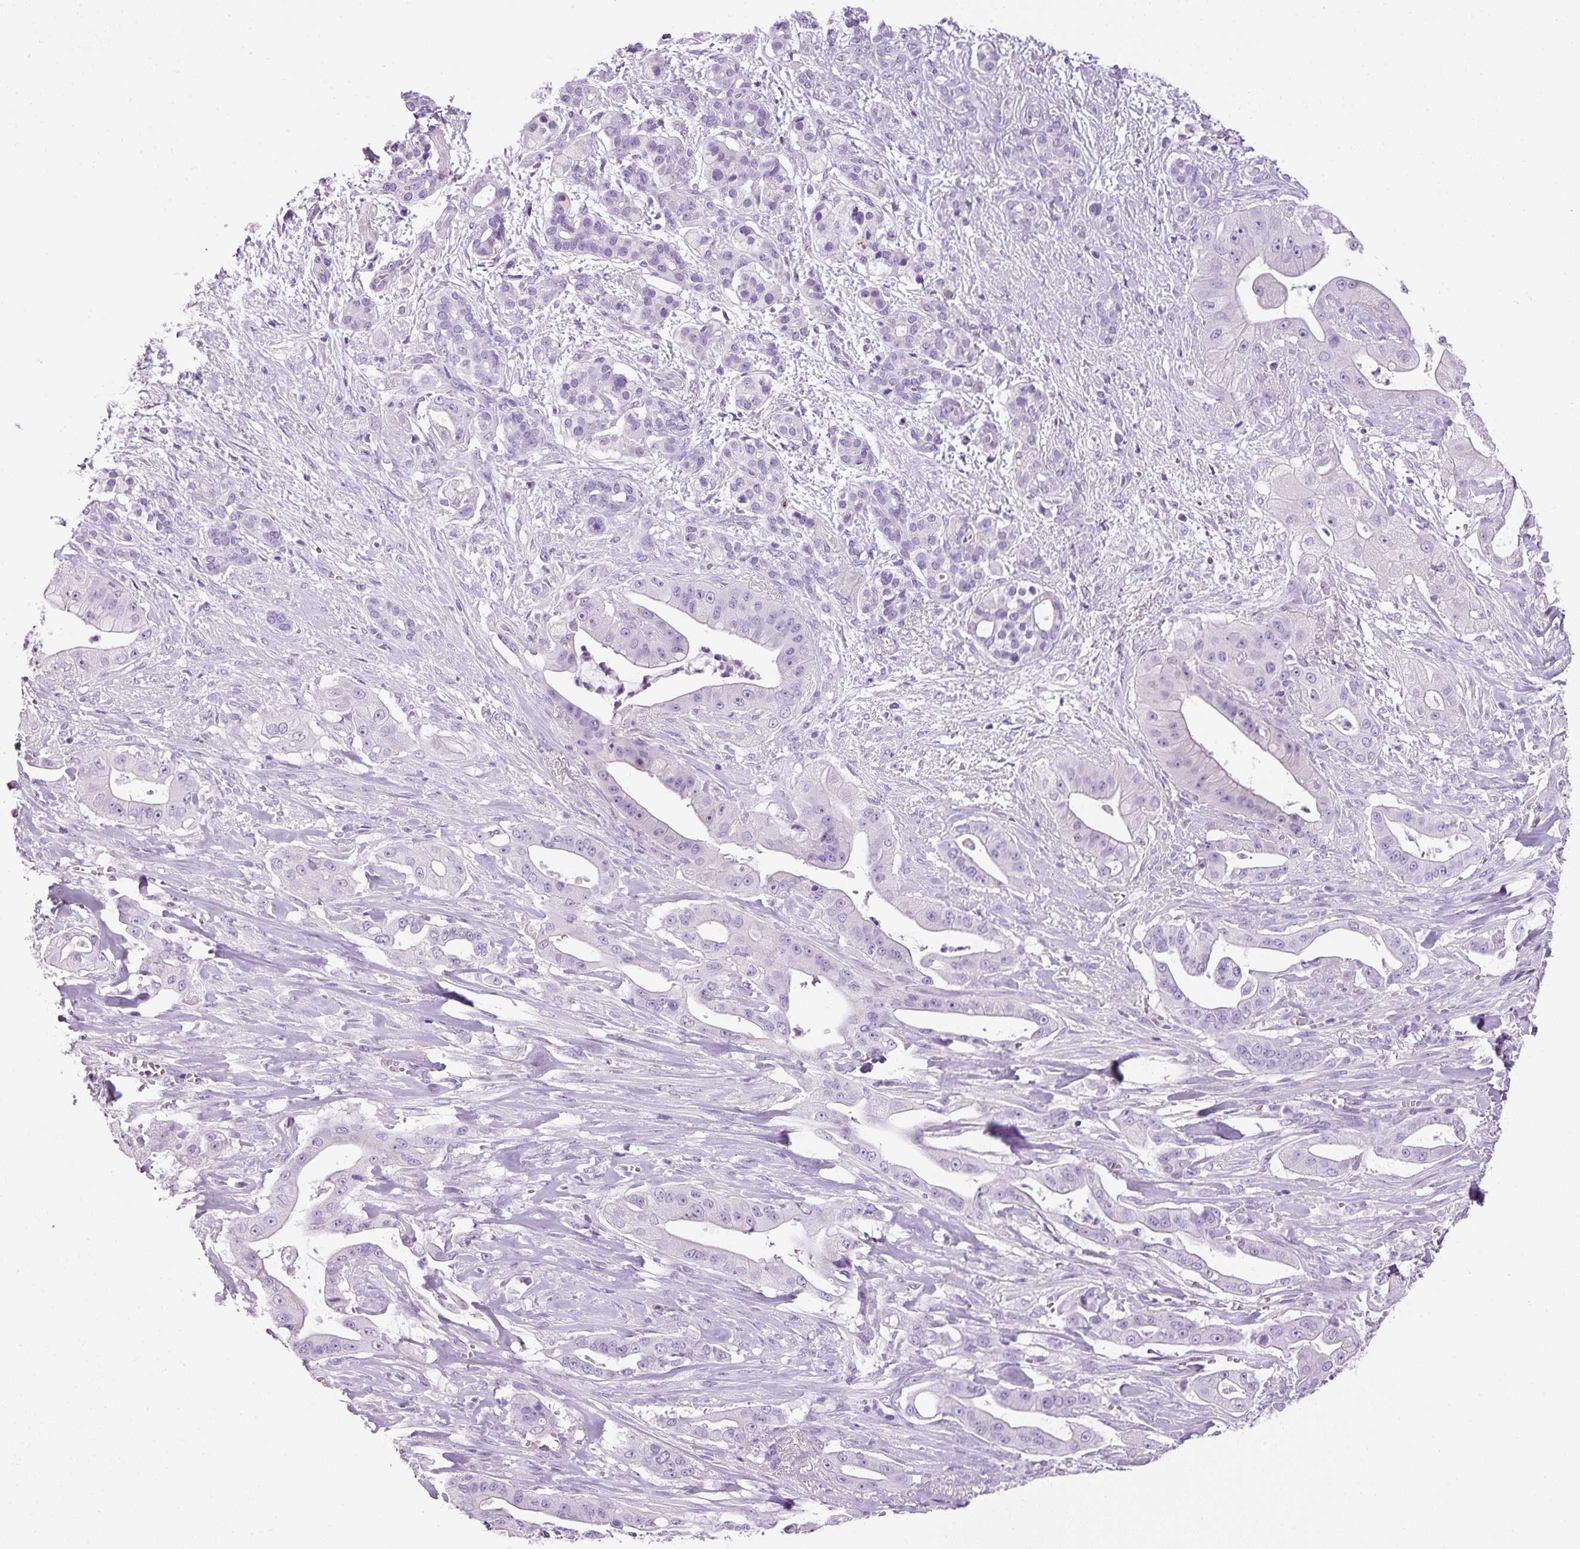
{"staining": {"intensity": "negative", "quantity": "none", "location": "none"}, "tissue": "pancreatic cancer", "cell_type": "Tumor cells", "image_type": "cancer", "snomed": [{"axis": "morphology", "description": "Adenocarcinoma, NOS"}, {"axis": "topography", "description": "Pancreas"}], "caption": "High power microscopy histopathology image of an immunohistochemistry (IHC) histopathology image of pancreatic adenocarcinoma, revealing no significant positivity in tumor cells.", "gene": "BSND", "patient": {"sex": "male", "age": 57}}